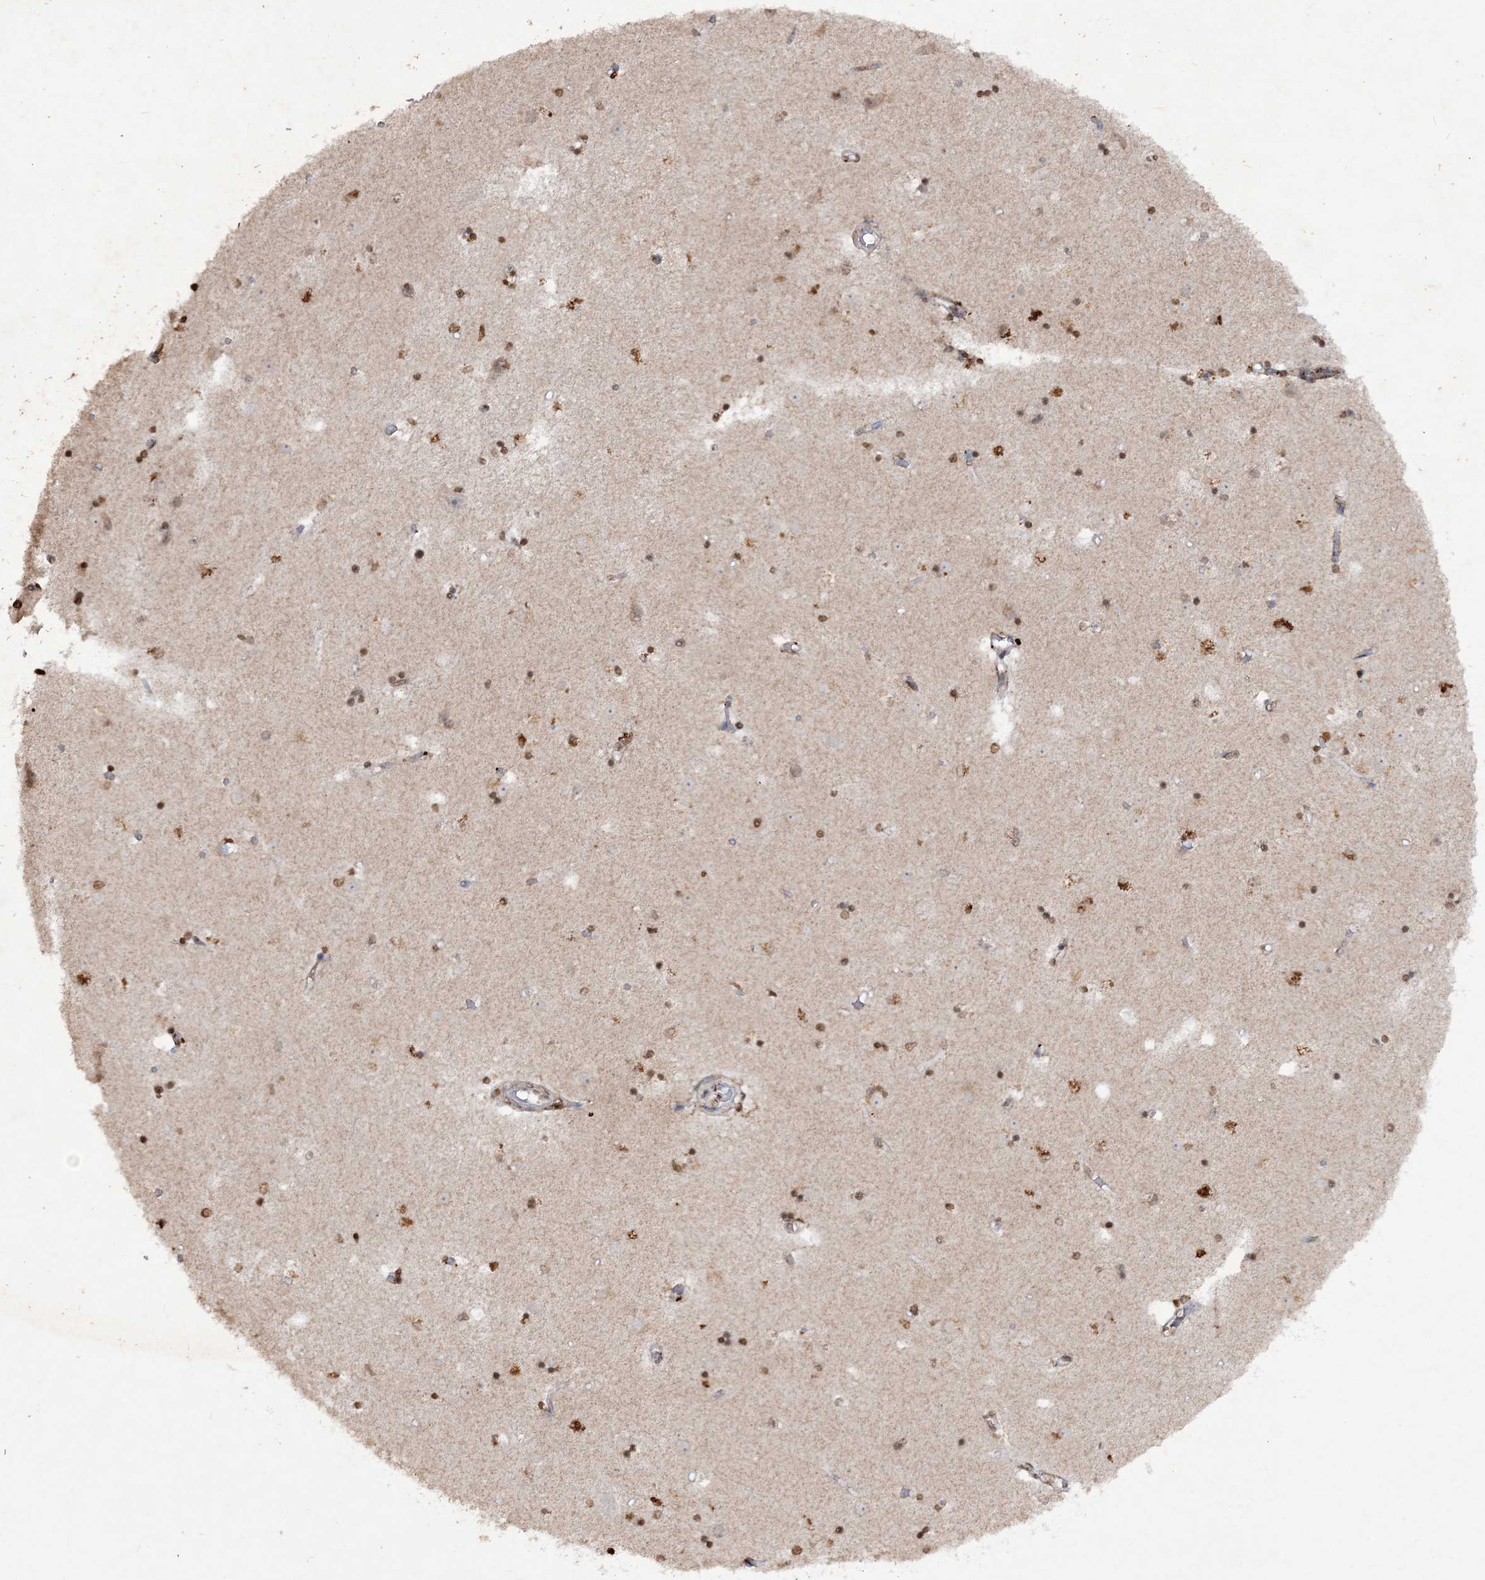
{"staining": {"intensity": "moderate", "quantity": ">75%", "location": "cytoplasmic/membranous"}, "tissue": "caudate", "cell_type": "Glial cells", "image_type": "normal", "snomed": [{"axis": "morphology", "description": "Normal tissue, NOS"}, {"axis": "topography", "description": "Lateral ventricle wall"}], "caption": "Moderate cytoplasmic/membranous protein expression is identified in about >75% of glial cells in caudate. (DAB (3,3'-diaminobenzidine) IHC with brightfield microscopy, high magnification).", "gene": "TTC7A", "patient": {"sex": "male", "age": 45}}